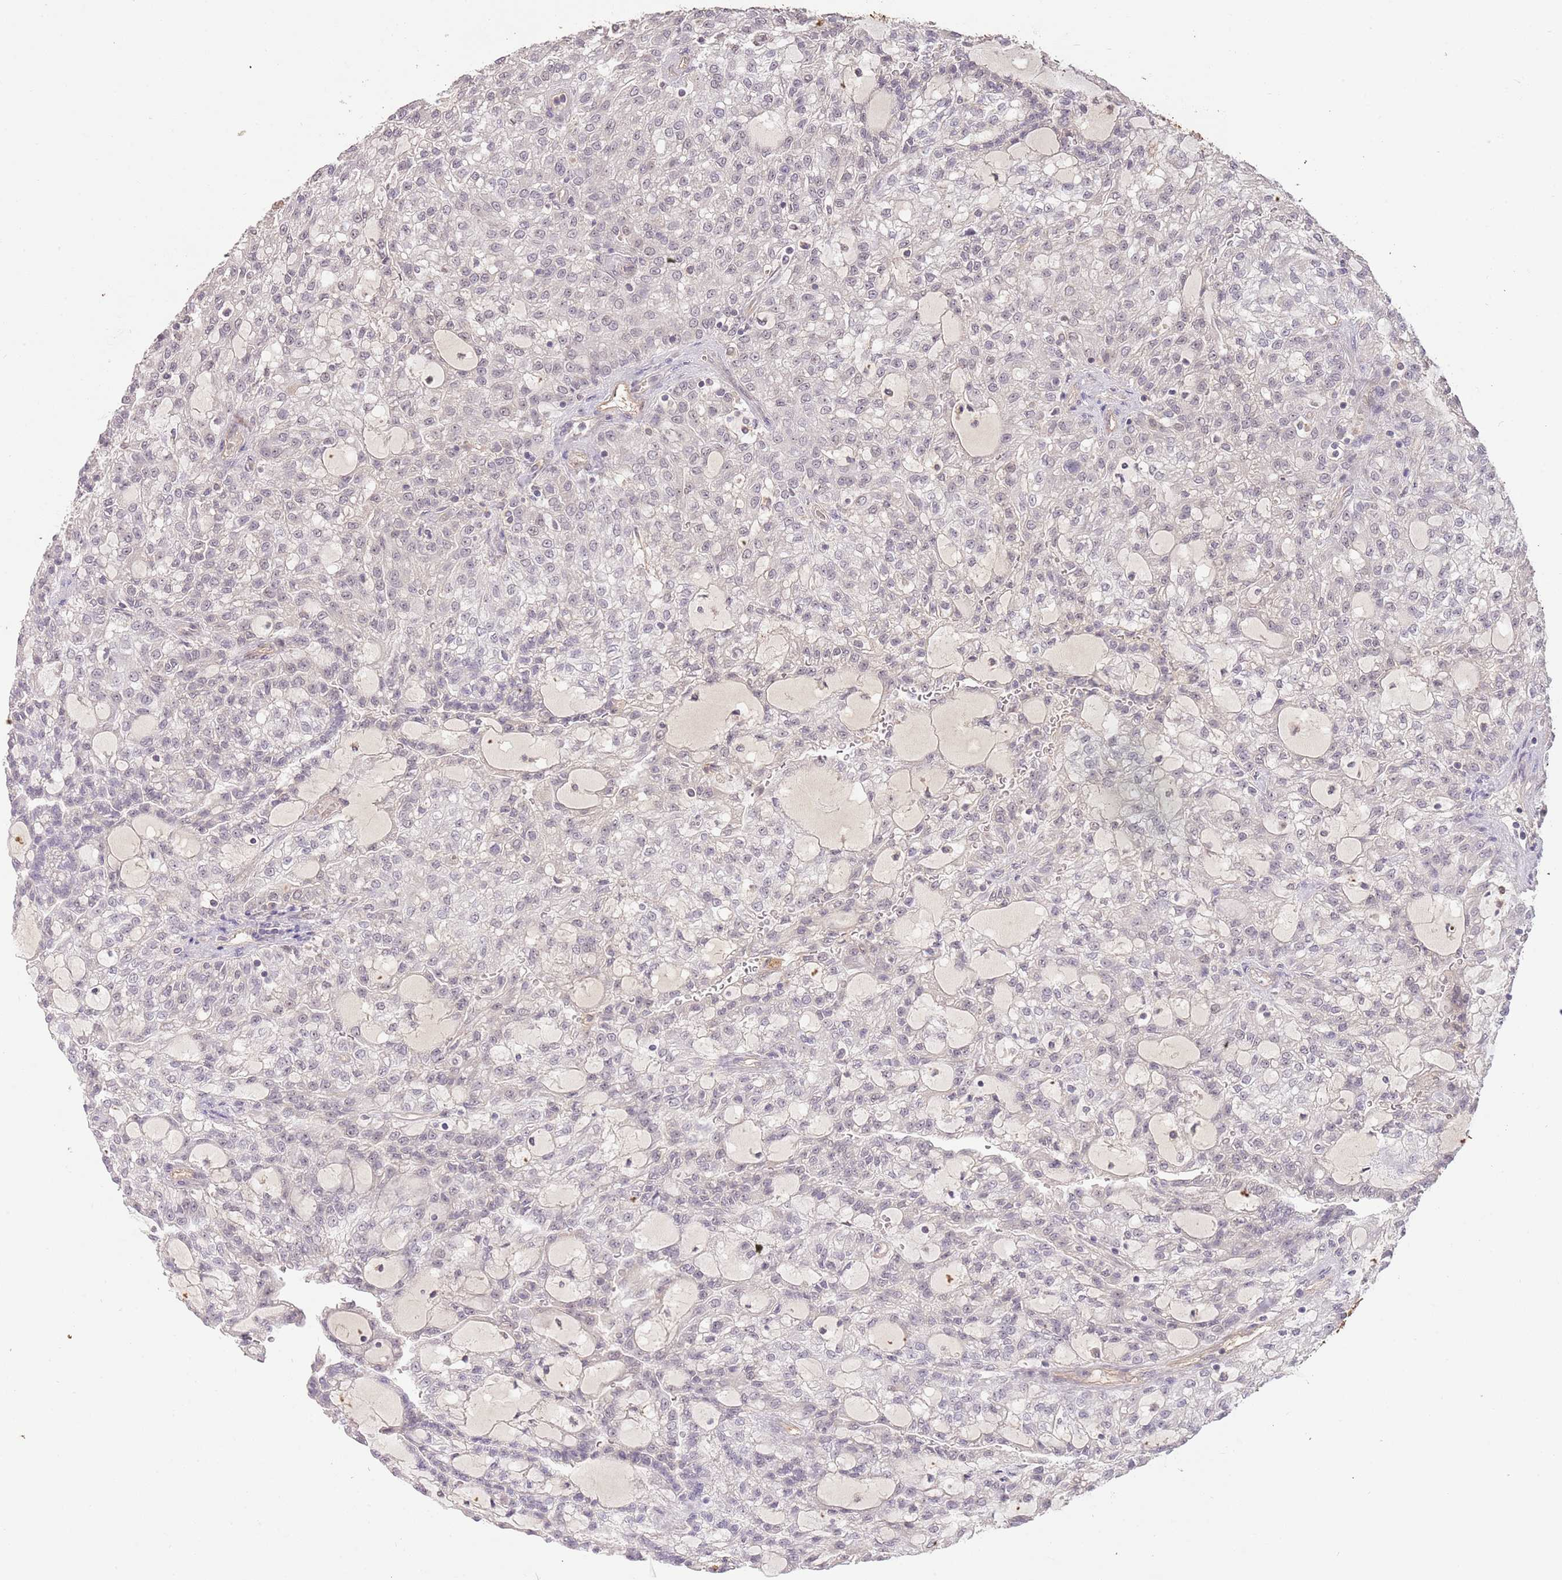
{"staining": {"intensity": "negative", "quantity": "none", "location": "none"}, "tissue": "renal cancer", "cell_type": "Tumor cells", "image_type": "cancer", "snomed": [{"axis": "morphology", "description": "Adenocarcinoma, NOS"}, {"axis": "topography", "description": "Kidney"}], "caption": "Tumor cells show no significant protein positivity in renal cancer. The staining is performed using DAB brown chromogen with nuclei counter-stained in using hematoxylin.", "gene": "SURF2", "patient": {"sex": "male", "age": 63}}